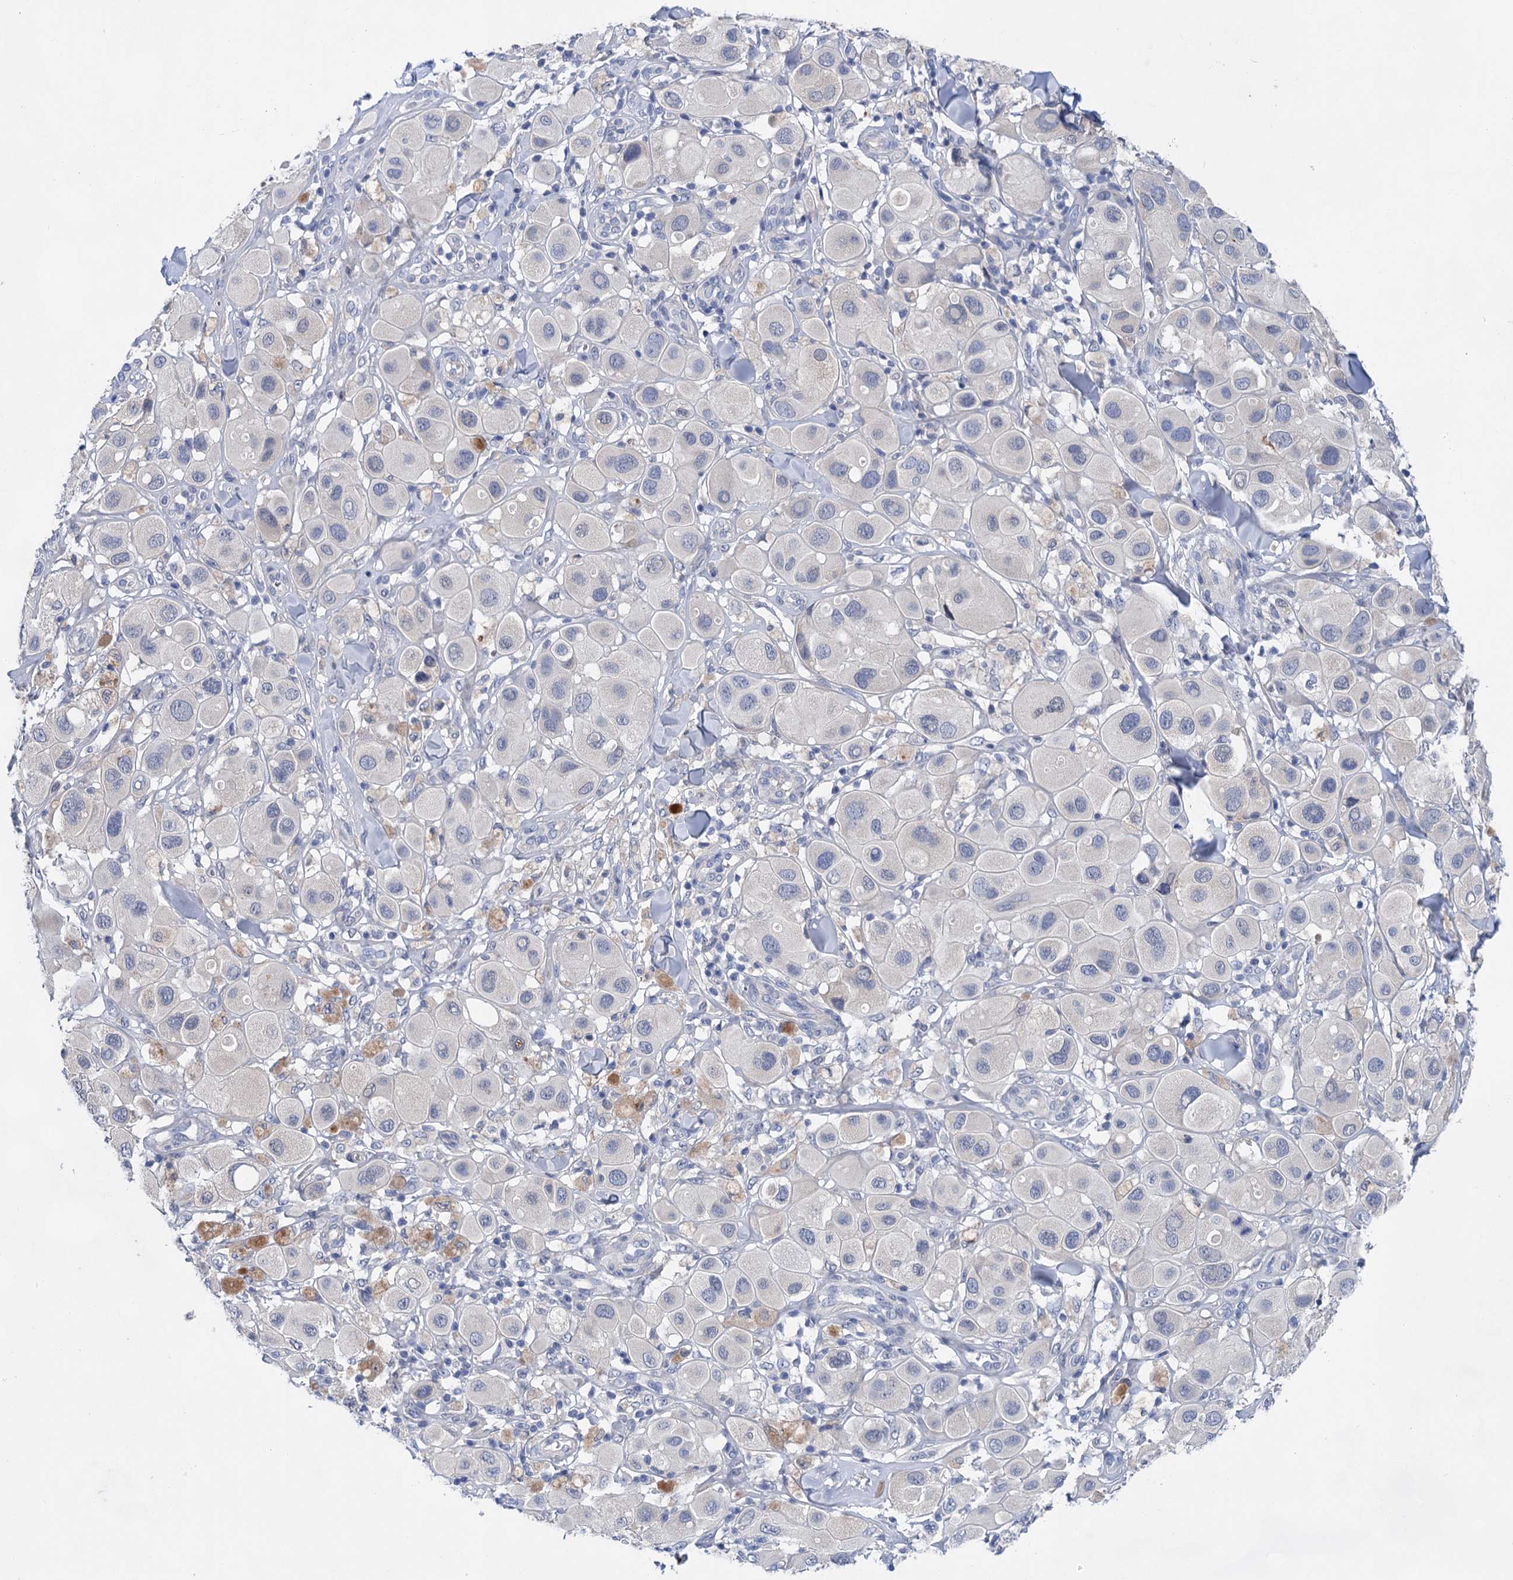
{"staining": {"intensity": "negative", "quantity": "none", "location": "none"}, "tissue": "melanoma", "cell_type": "Tumor cells", "image_type": "cancer", "snomed": [{"axis": "morphology", "description": "Malignant melanoma, Metastatic site"}, {"axis": "topography", "description": "Skin"}], "caption": "Tumor cells are negative for brown protein staining in malignant melanoma (metastatic site).", "gene": "MORN3", "patient": {"sex": "male", "age": 41}}